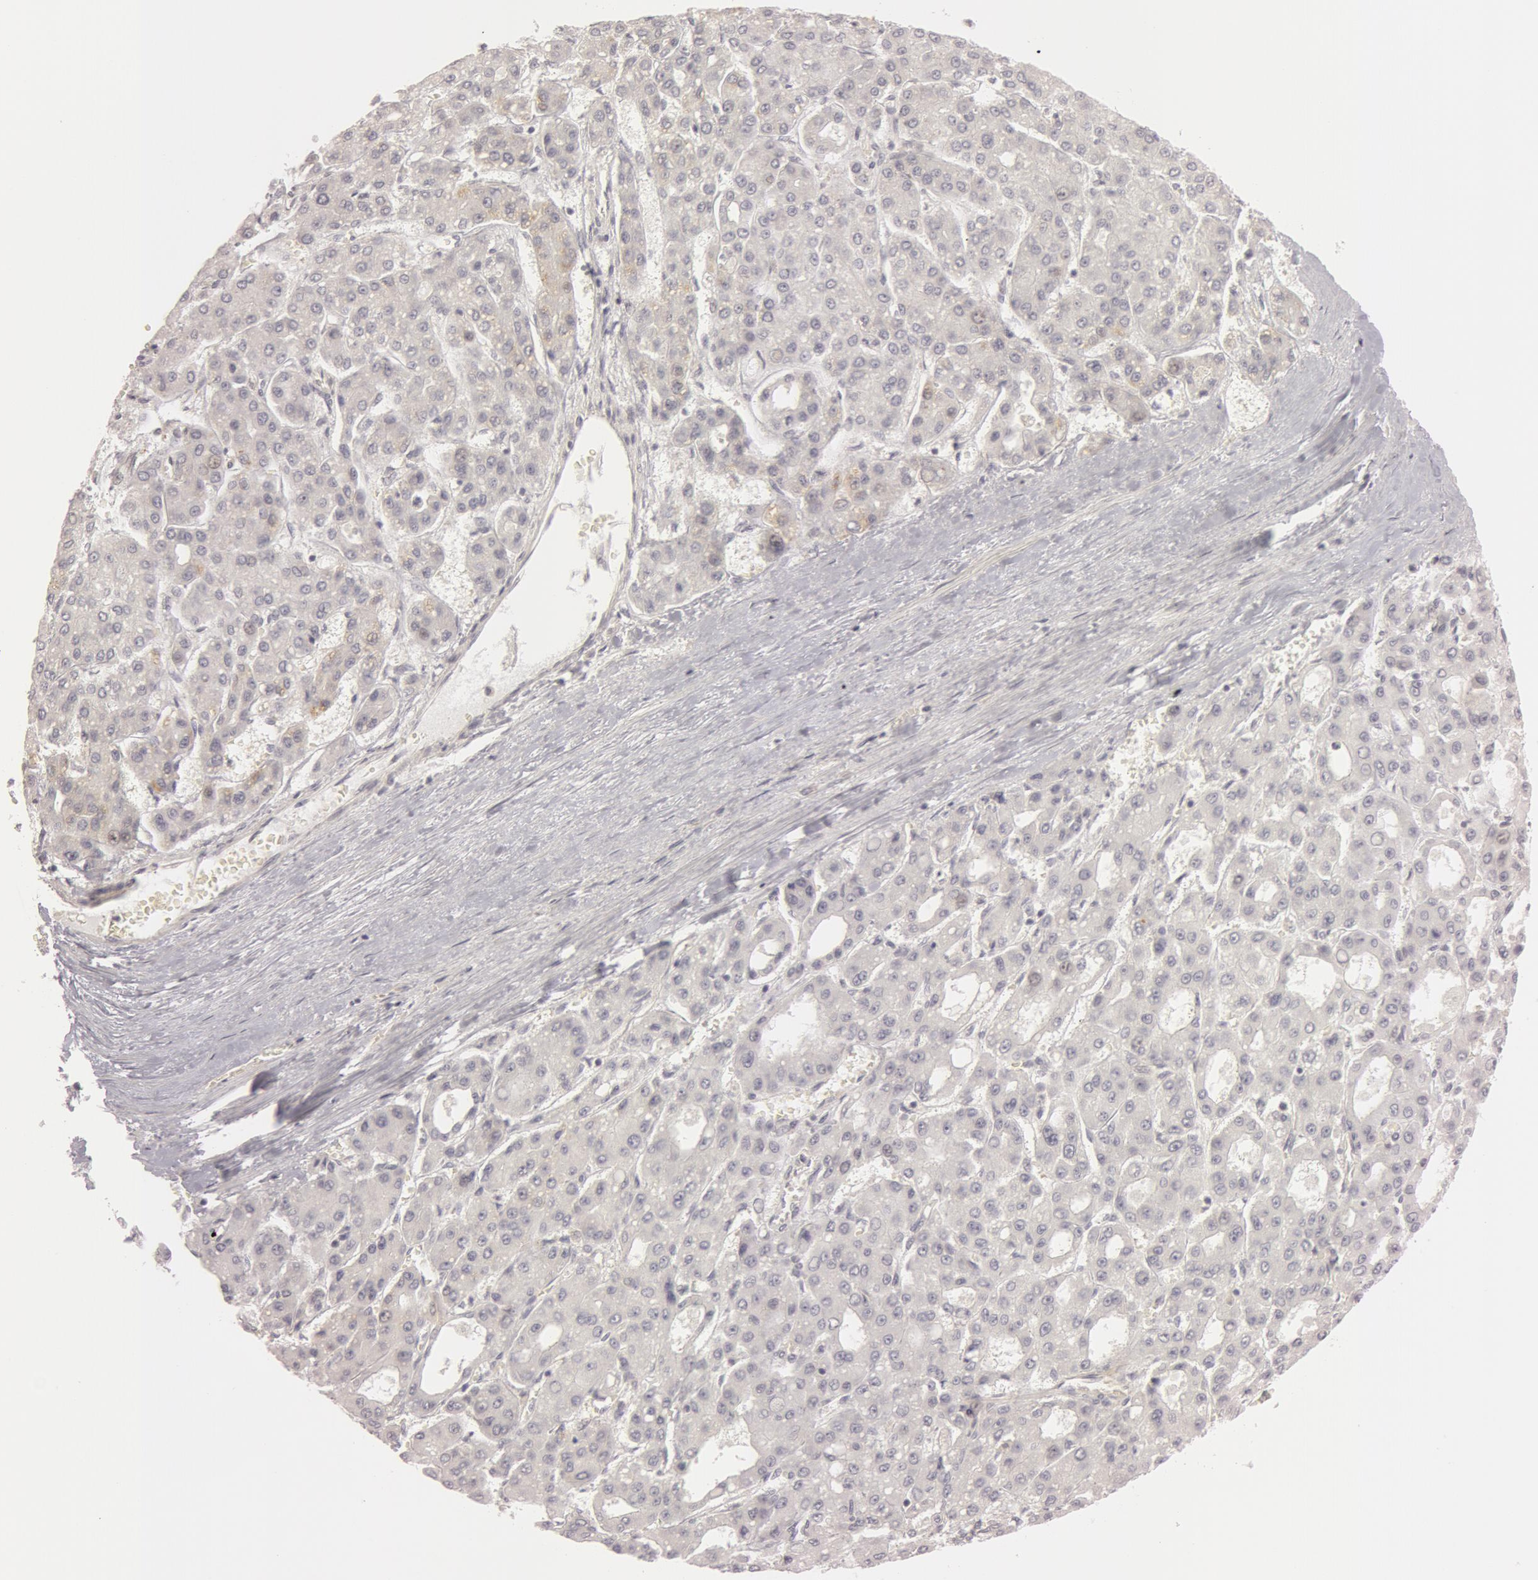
{"staining": {"intensity": "weak", "quantity": "<25%", "location": "cytoplasmic/membranous"}, "tissue": "liver cancer", "cell_type": "Tumor cells", "image_type": "cancer", "snomed": [{"axis": "morphology", "description": "Carcinoma, Hepatocellular, NOS"}, {"axis": "topography", "description": "Liver"}], "caption": "An immunohistochemistry photomicrograph of liver cancer (hepatocellular carcinoma) is shown. There is no staining in tumor cells of liver cancer (hepatocellular carcinoma).", "gene": "RALGAPA1", "patient": {"sex": "male", "age": 69}}